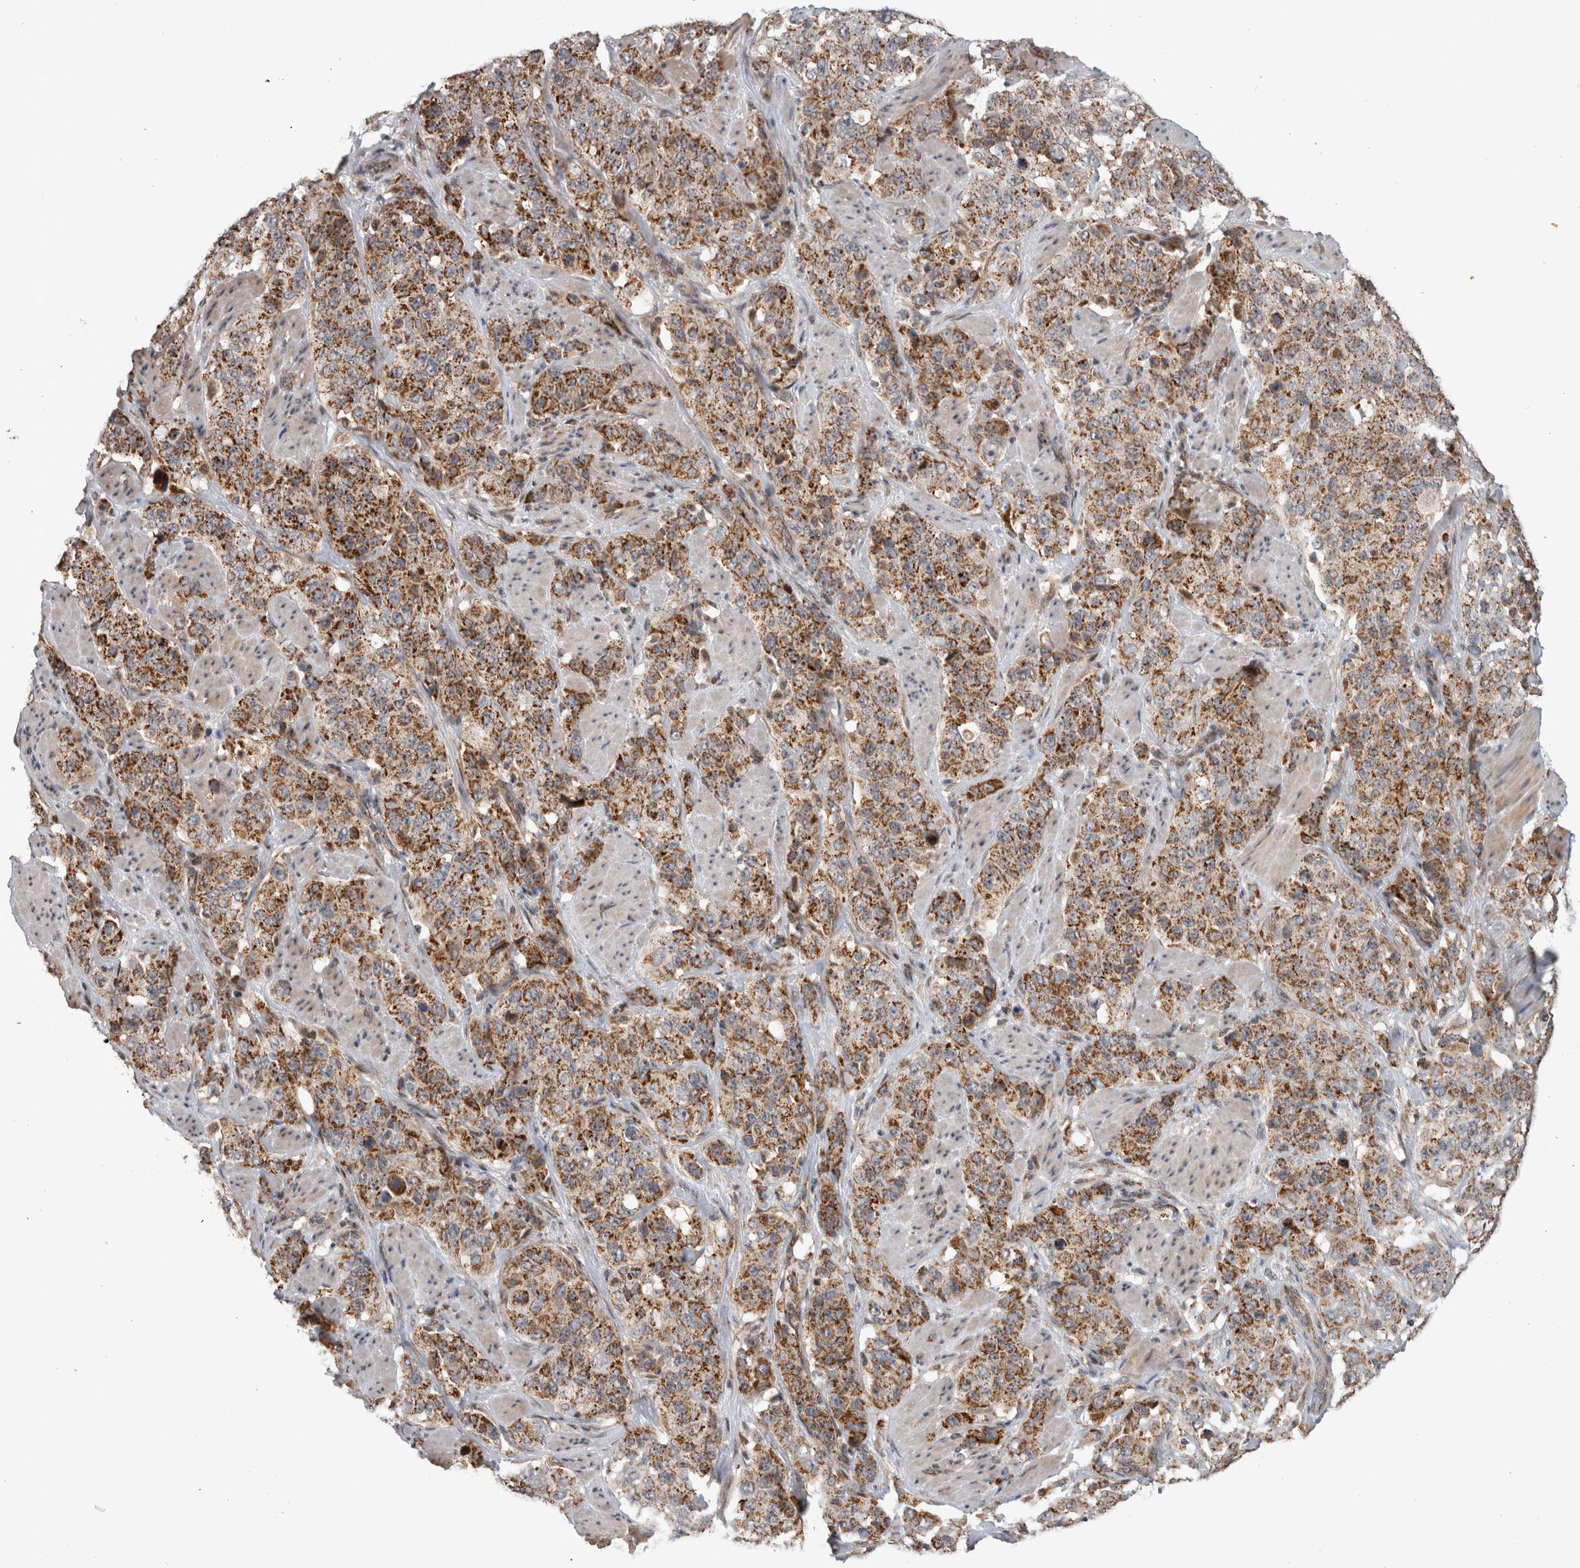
{"staining": {"intensity": "moderate", "quantity": ">75%", "location": "cytoplasmic/membranous"}, "tissue": "stomach cancer", "cell_type": "Tumor cells", "image_type": "cancer", "snomed": [{"axis": "morphology", "description": "Adenocarcinoma, NOS"}, {"axis": "topography", "description": "Stomach"}], "caption": "Immunohistochemical staining of stomach cancer displays moderate cytoplasmic/membranous protein expression in approximately >75% of tumor cells. Immunohistochemistry (ihc) stains the protein of interest in brown and the nuclei are stained blue.", "gene": "MRPL37", "patient": {"sex": "male", "age": 48}}